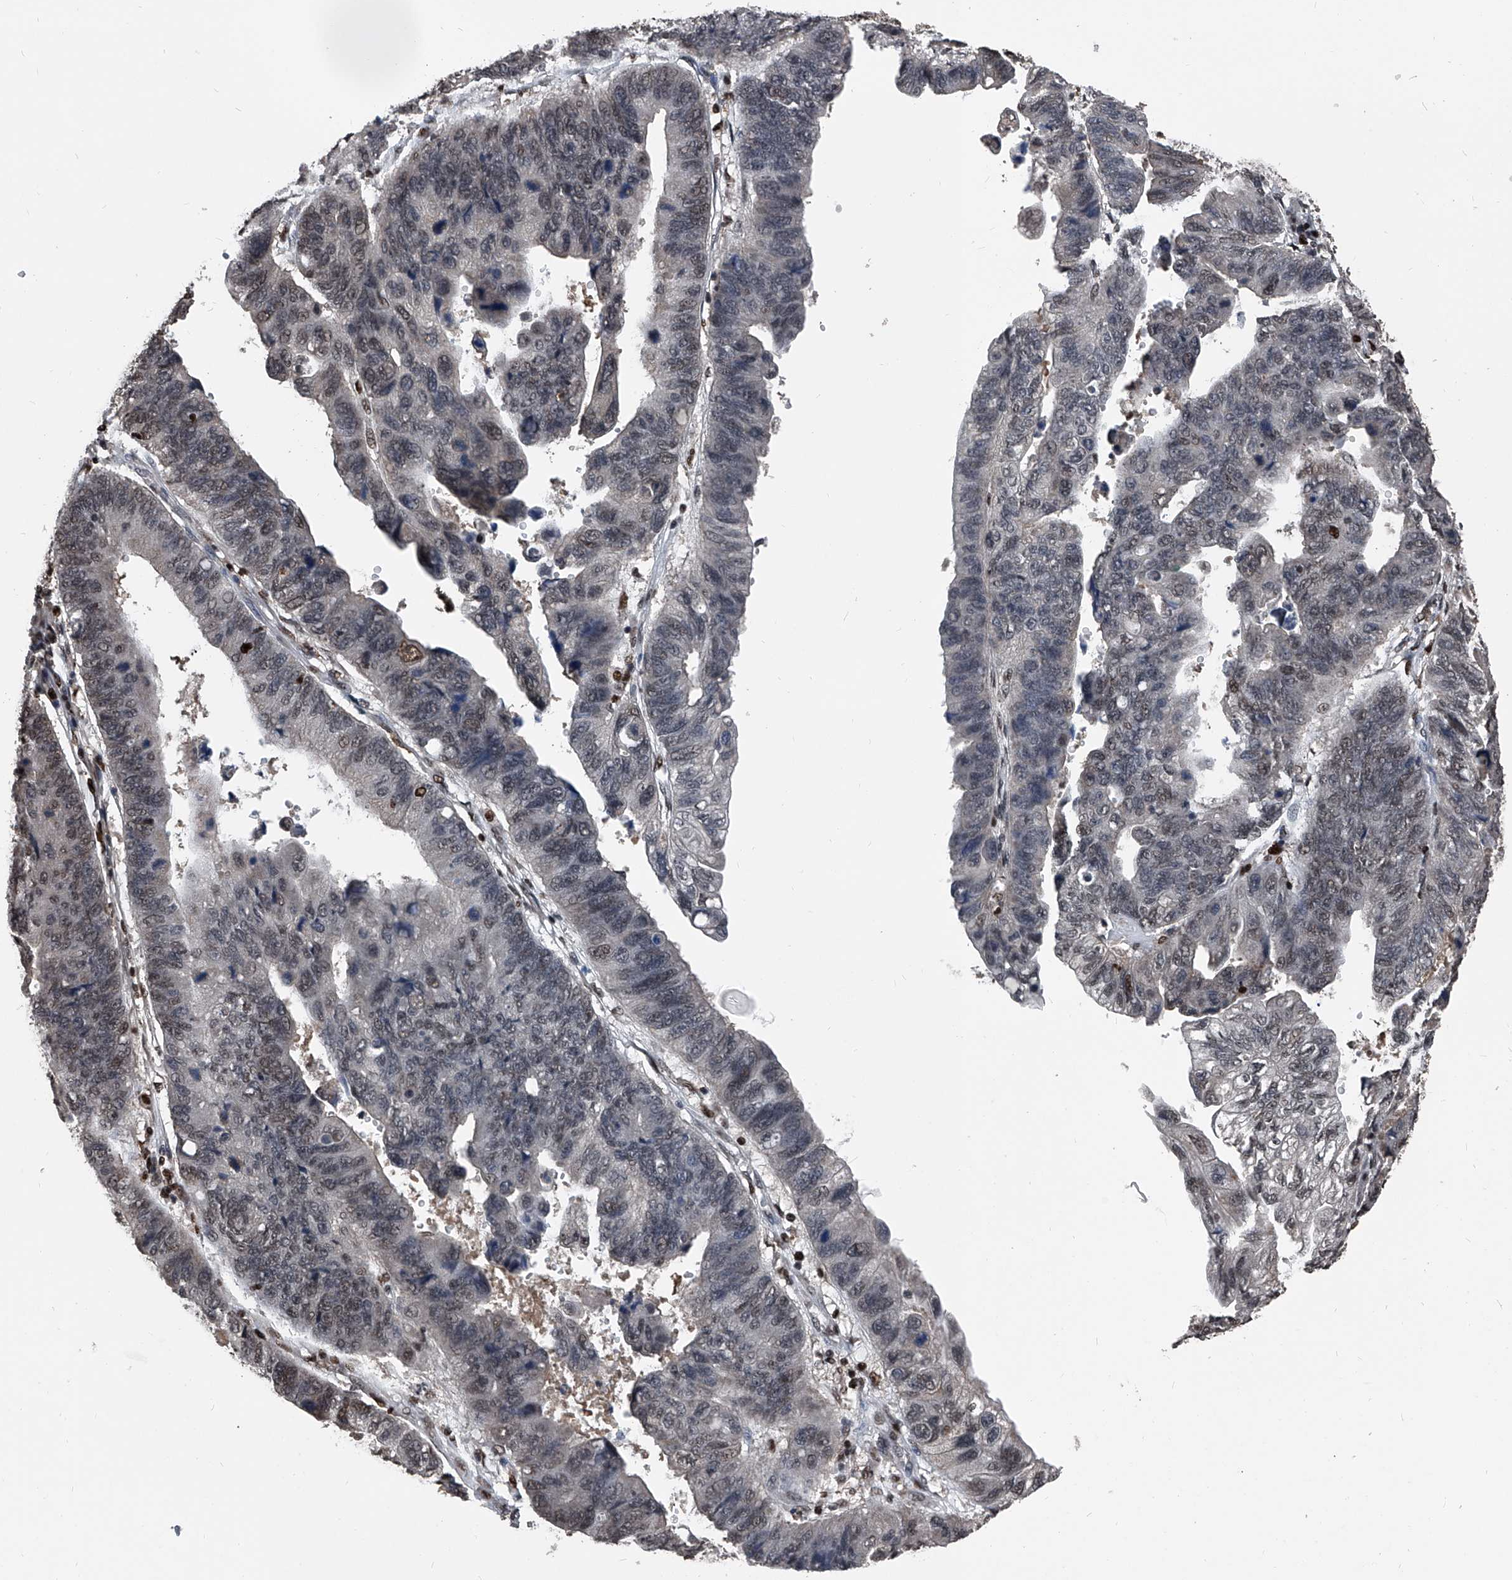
{"staining": {"intensity": "weak", "quantity": "25%-75%", "location": "nuclear"}, "tissue": "stomach cancer", "cell_type": "Tumor cells", "image_type": "cancer", "snomed": [{"axis": "morphology", "description": "Adenocarcinoma, NOS"}, {"axis": "topography", "description": "Stomach"}], "caption": "A micrograph of stomach adenocarcinoma stained for a protein exhibits weak nuclear brown staining in tumor cells.", "gene": "FKBP5", "patient": {"sex": "male", "age": 59}}